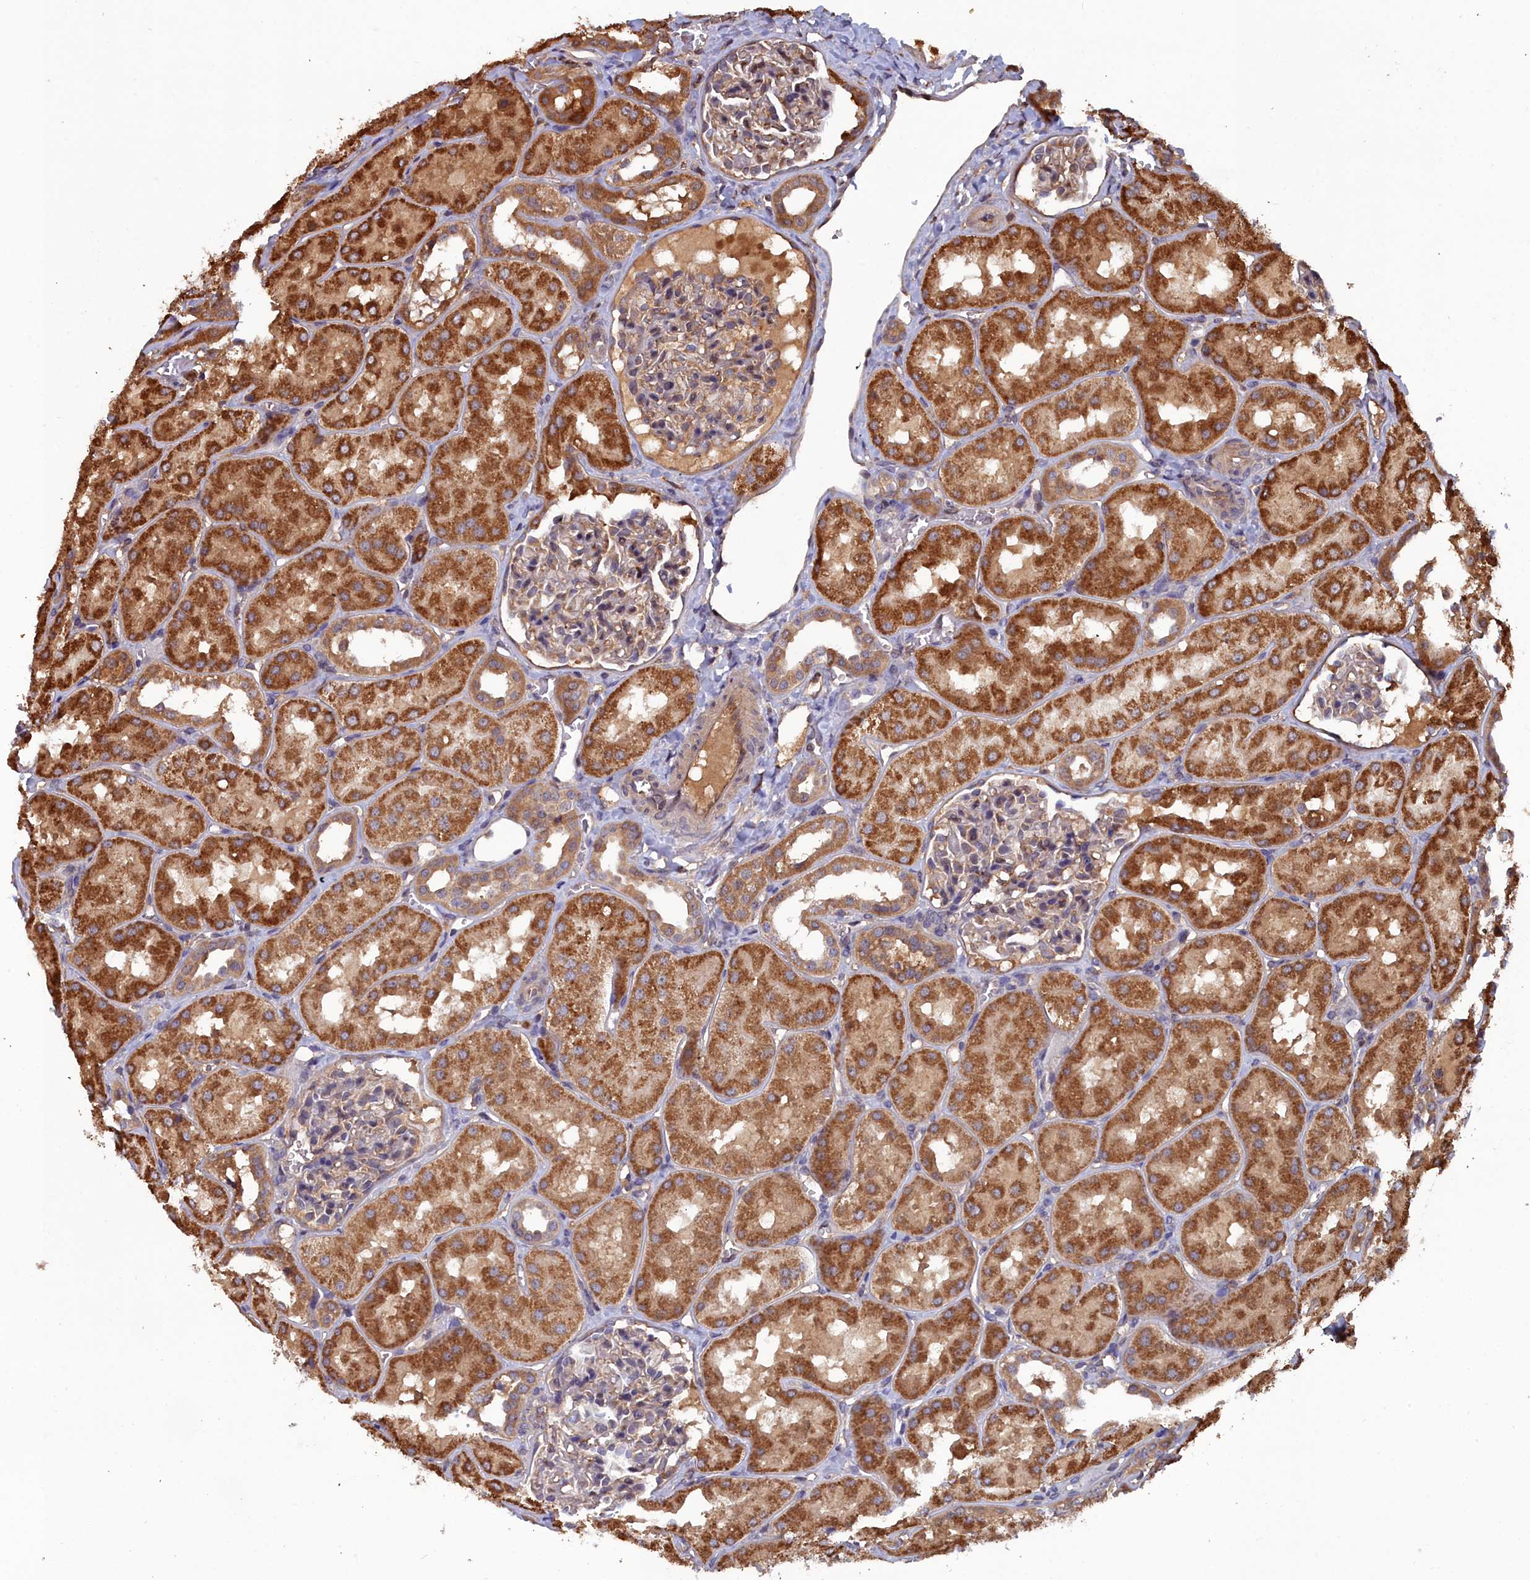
{"staining": {"intensity": "moderate", "quantity": "<25%", "location": "cytoplasmic/membranous"}, "tissue": "kidney", "cell_type": "Cells in glomeruli", "image_type": "normal", "snomed": [{"axis": "morphology", "description": "Normal tissue, NOS"}, {"axis": "topography", "description": "Kidney"}, {"axis": "topography", "description": "Urinary bladder"}], "caption": "Immunohistochemistry (IHC) image of unremarkable human kidney stained for a protein (brown), which reveals low levels of moderate cytoplasmic/membranous staining in about <25% of cells in glomeruli.", "gene": "GFRA2", "patient": {"sex": "male", "age": 16}}